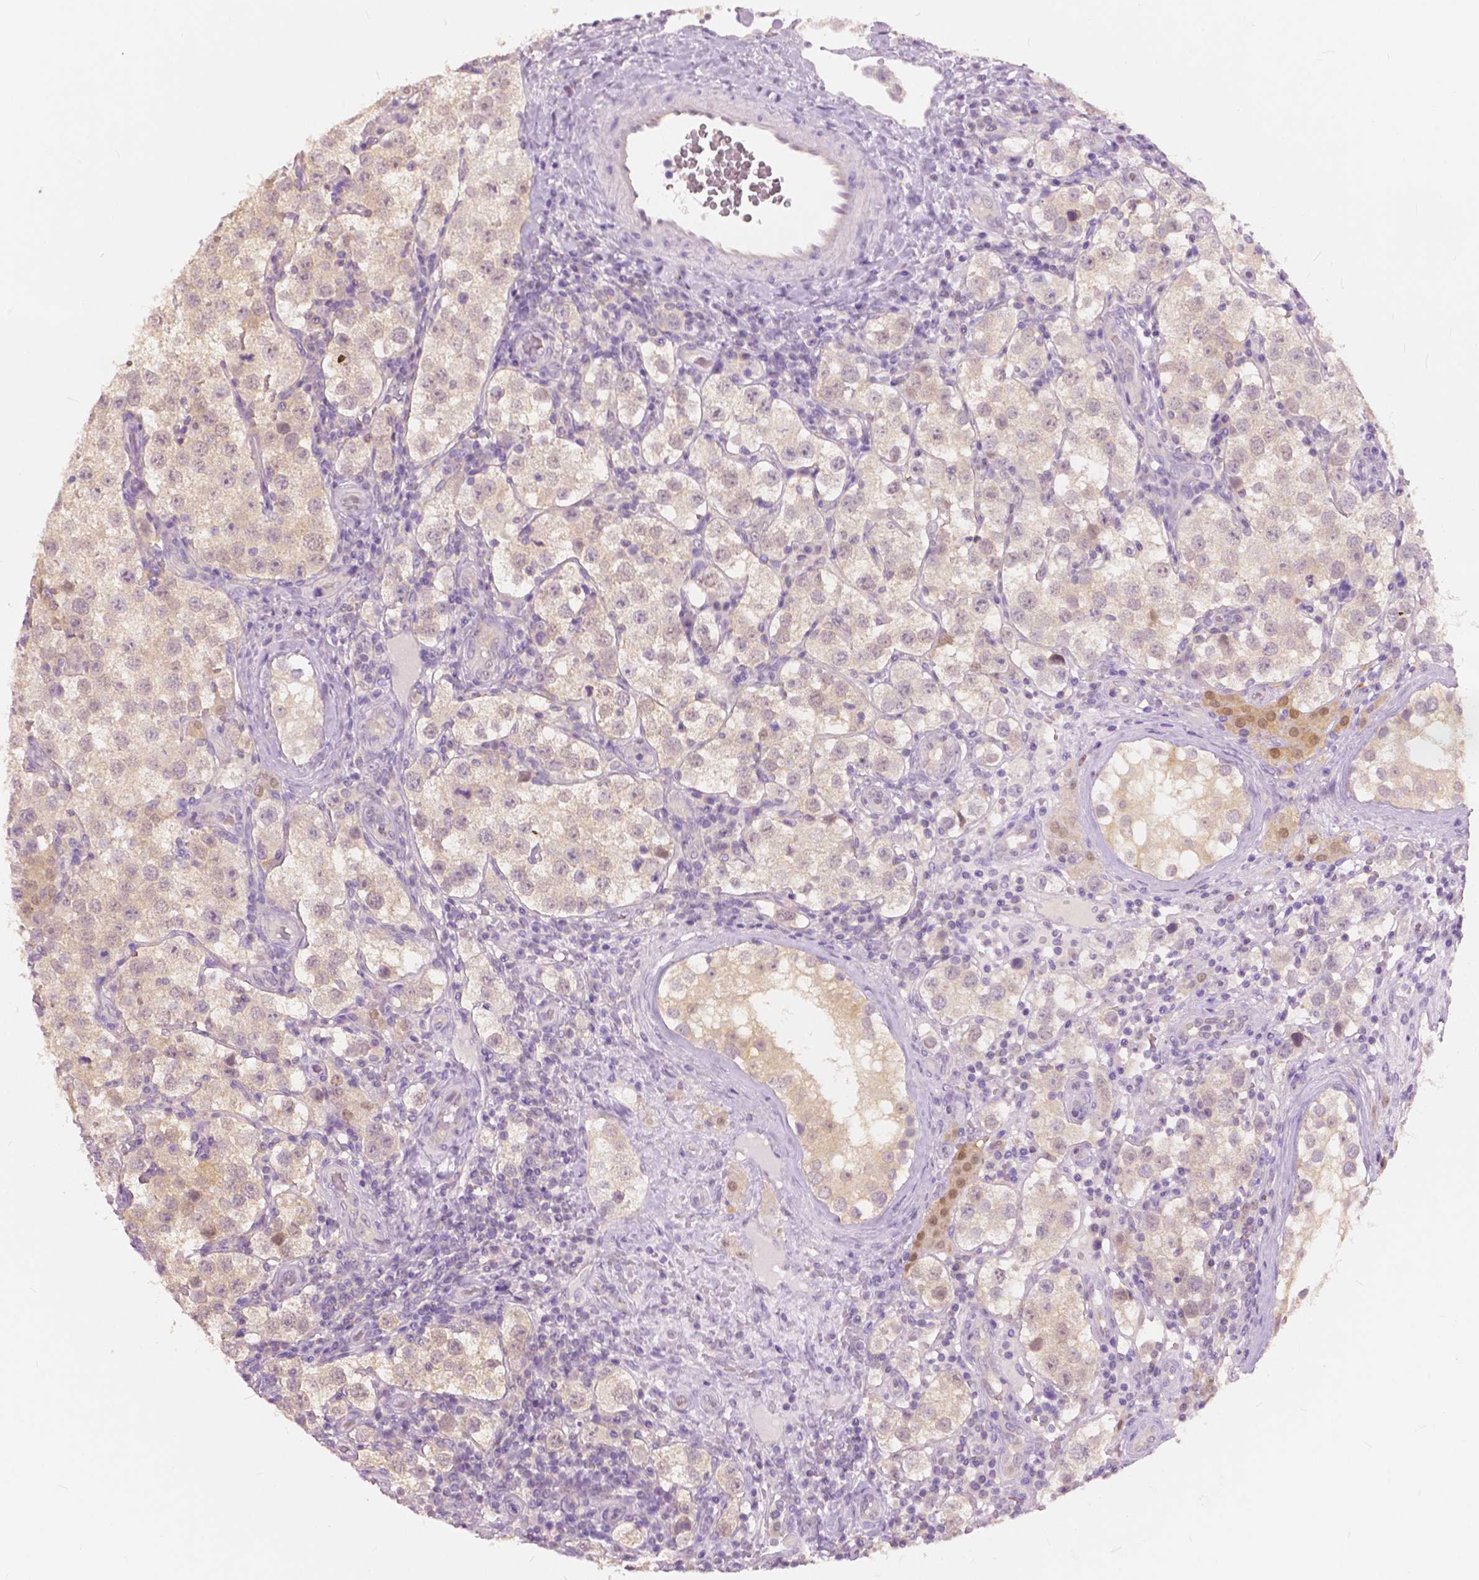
{"staining": {"intensity": "weak", "quantity": "25%-75%", "location": "cytoplasmic/membranous"}, "tissue": "testis cancer", "cell_type": "Tumor cells", "image_type": "cancer", "snomed": [{"axis": "morphology", "description": "Seminoma, NOS"}, {"axis": "topography", "description": "Testis"}], "caption": "DAB (3,3'-diaminobenzidine) immunohistochemical staining of human seminoma (testis) shows weak cytoplasmic/membranous protein positivity in approximately 25%-75% of tumor cells. The protein of interest is stained brown, and the nuclei are stained in blue (DAB (3,3'-diaminobenzidine) IHC with brightfield microscopy, high magnification).", "gene": "TKFC", "patient": {"sex": "male", "age": 37}}